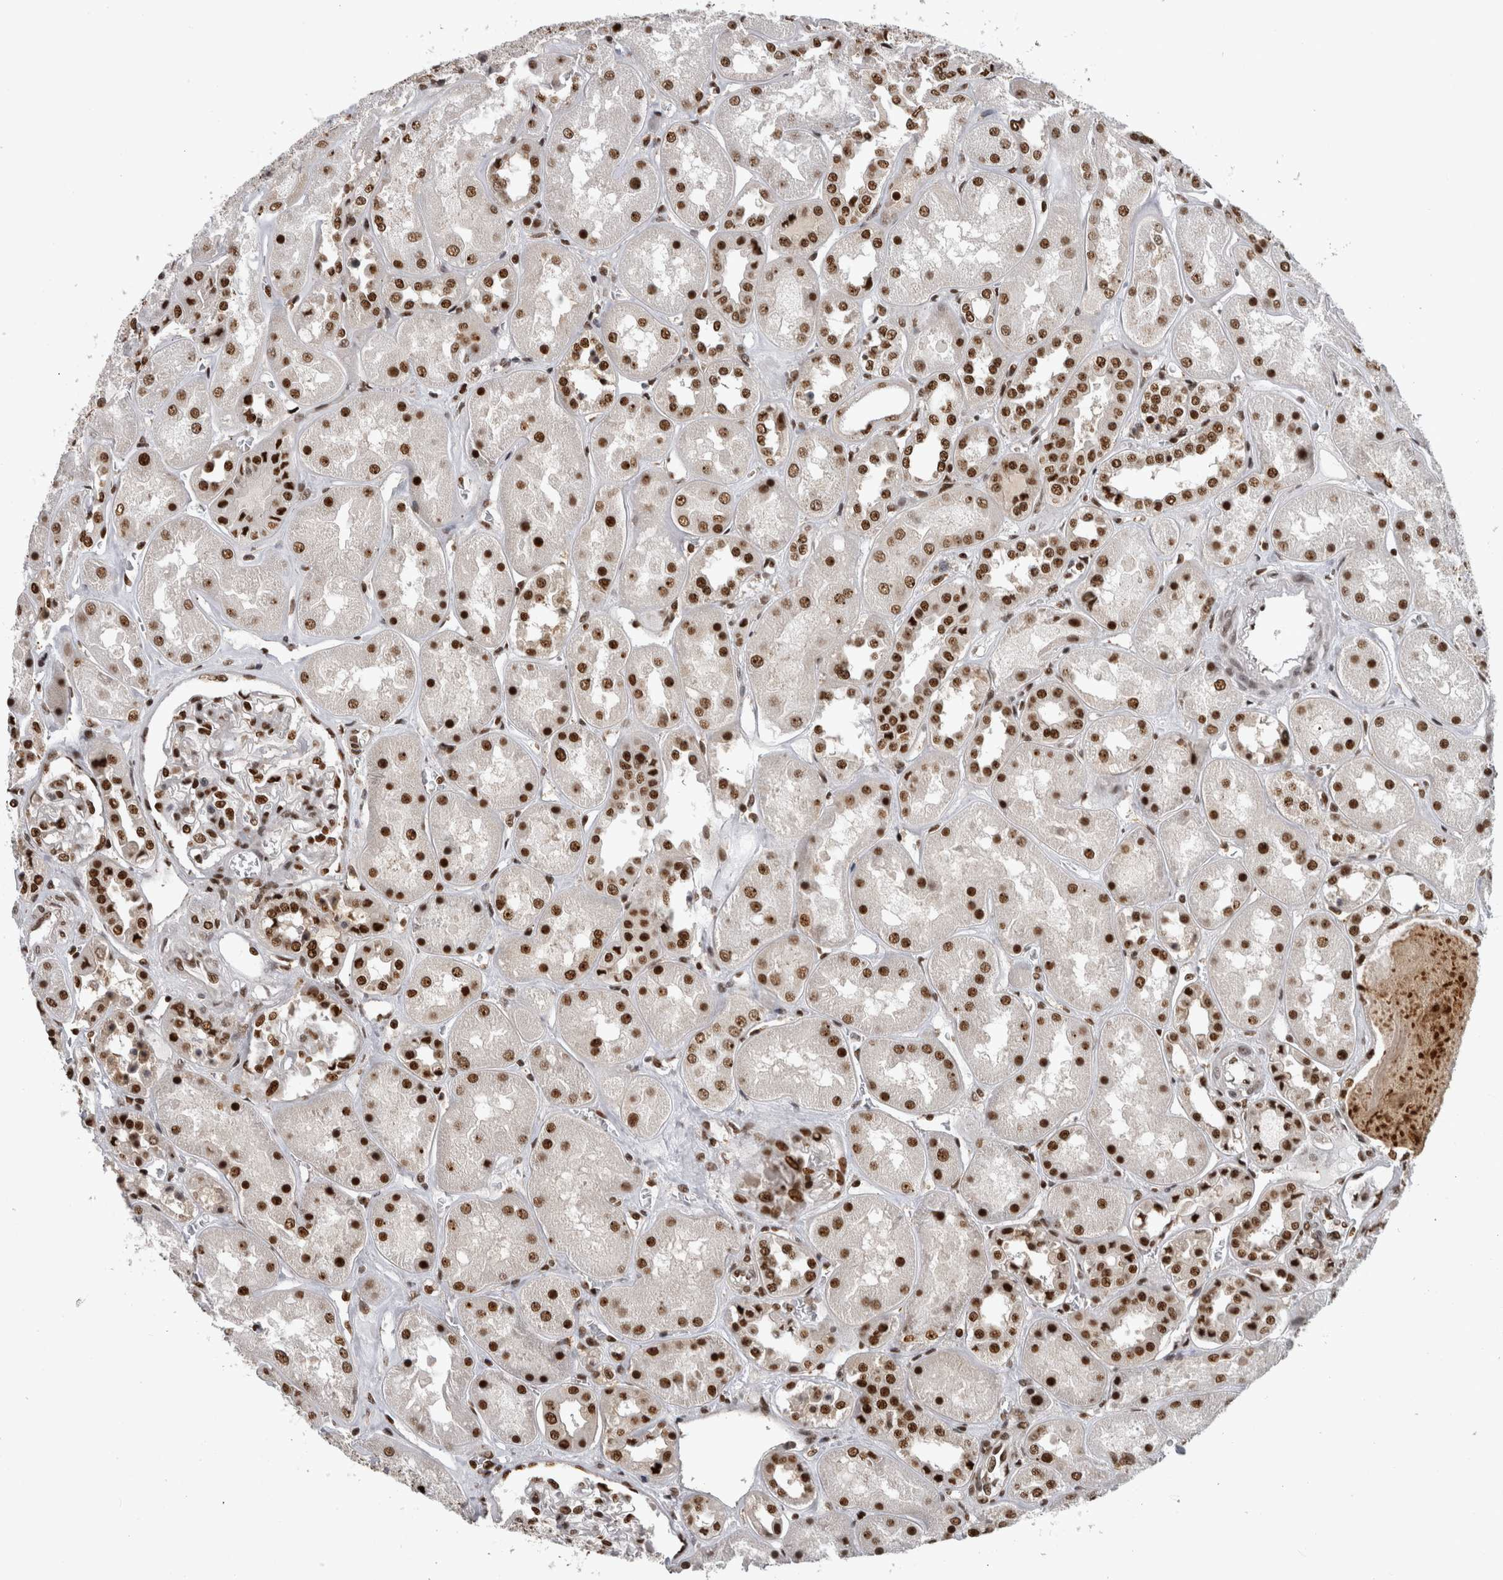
{"staining": {"intensity": "strong", "quantity": ">75%", "location": "nuclear"}, "tissue": "kidney", "cell_type": "Cells in glomeruli", "image_type": "normal", "snomed": [{"axis": "morphology", "description": "Normal tissue, NOS"}, {"axis": "topography", "description": "Kidney"}], "caption": "Protein staining of benign kidney shows strong nuclear staining in about >75% of cells in glomeruli. Nuclei are stained in blue.", "gene": "ZSCAN2", "patient": {"sex": "male", "age": 70}}